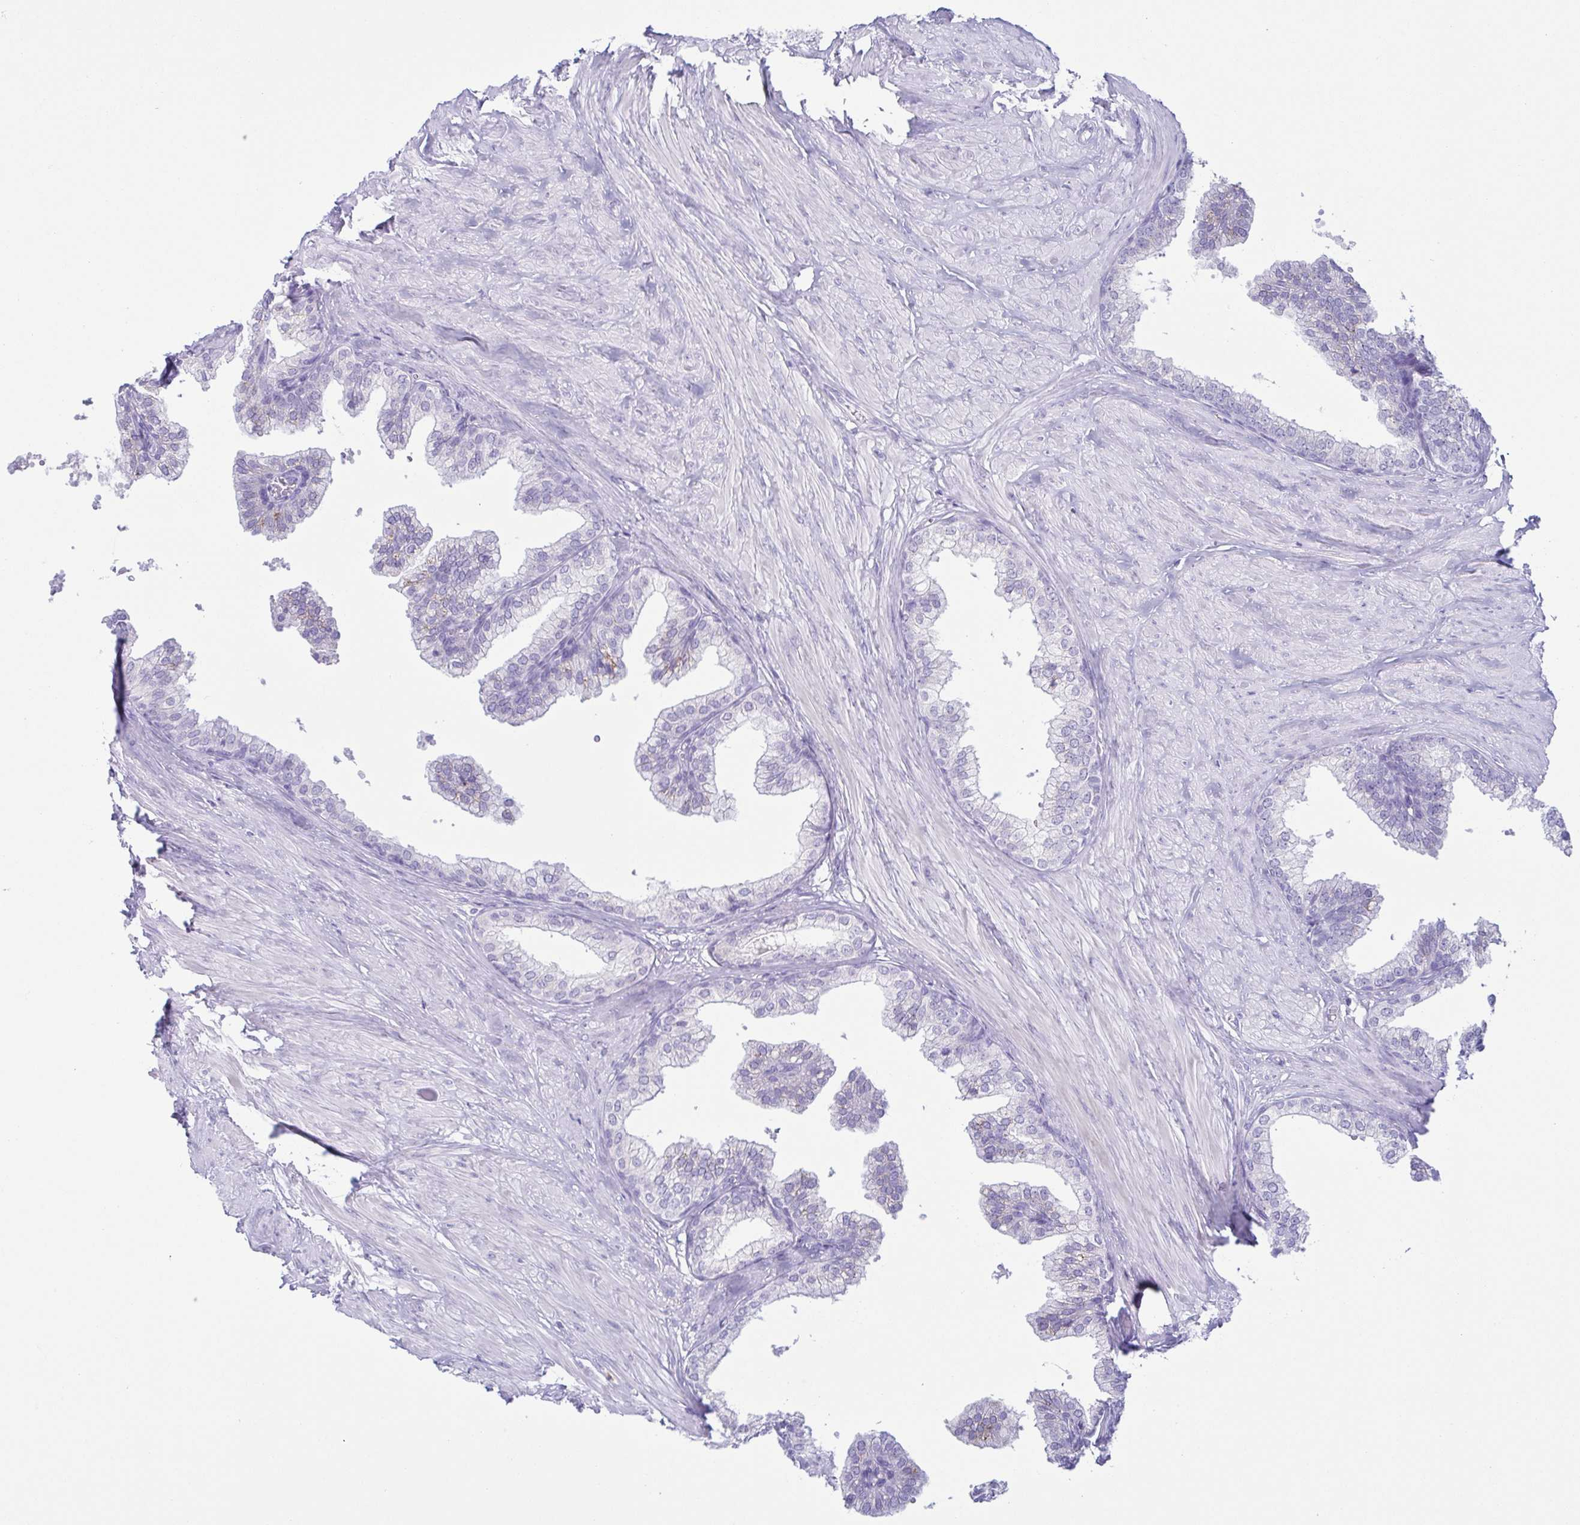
{"staining": {"intensity": "weak", "quantity": "<25%", "location": "cytoplasmic/membranous"}, "tissue": "prostate", "cell_type": "Glandular cells", "image_type": "normal", "snomed": [{"axis": "morphology", "description": "Normal tissue, NOS"}, {"axis": "topography", "description": "Prostate"}, {"axis": "topography", "description": "Peripheral nerve tissue"}], "caption": "This is an immunohistochemistry image of benign human prostate. There is no staining in glandular cells.", "gene": "AZU1", "patient": {"sex": "male", "age": 55}}